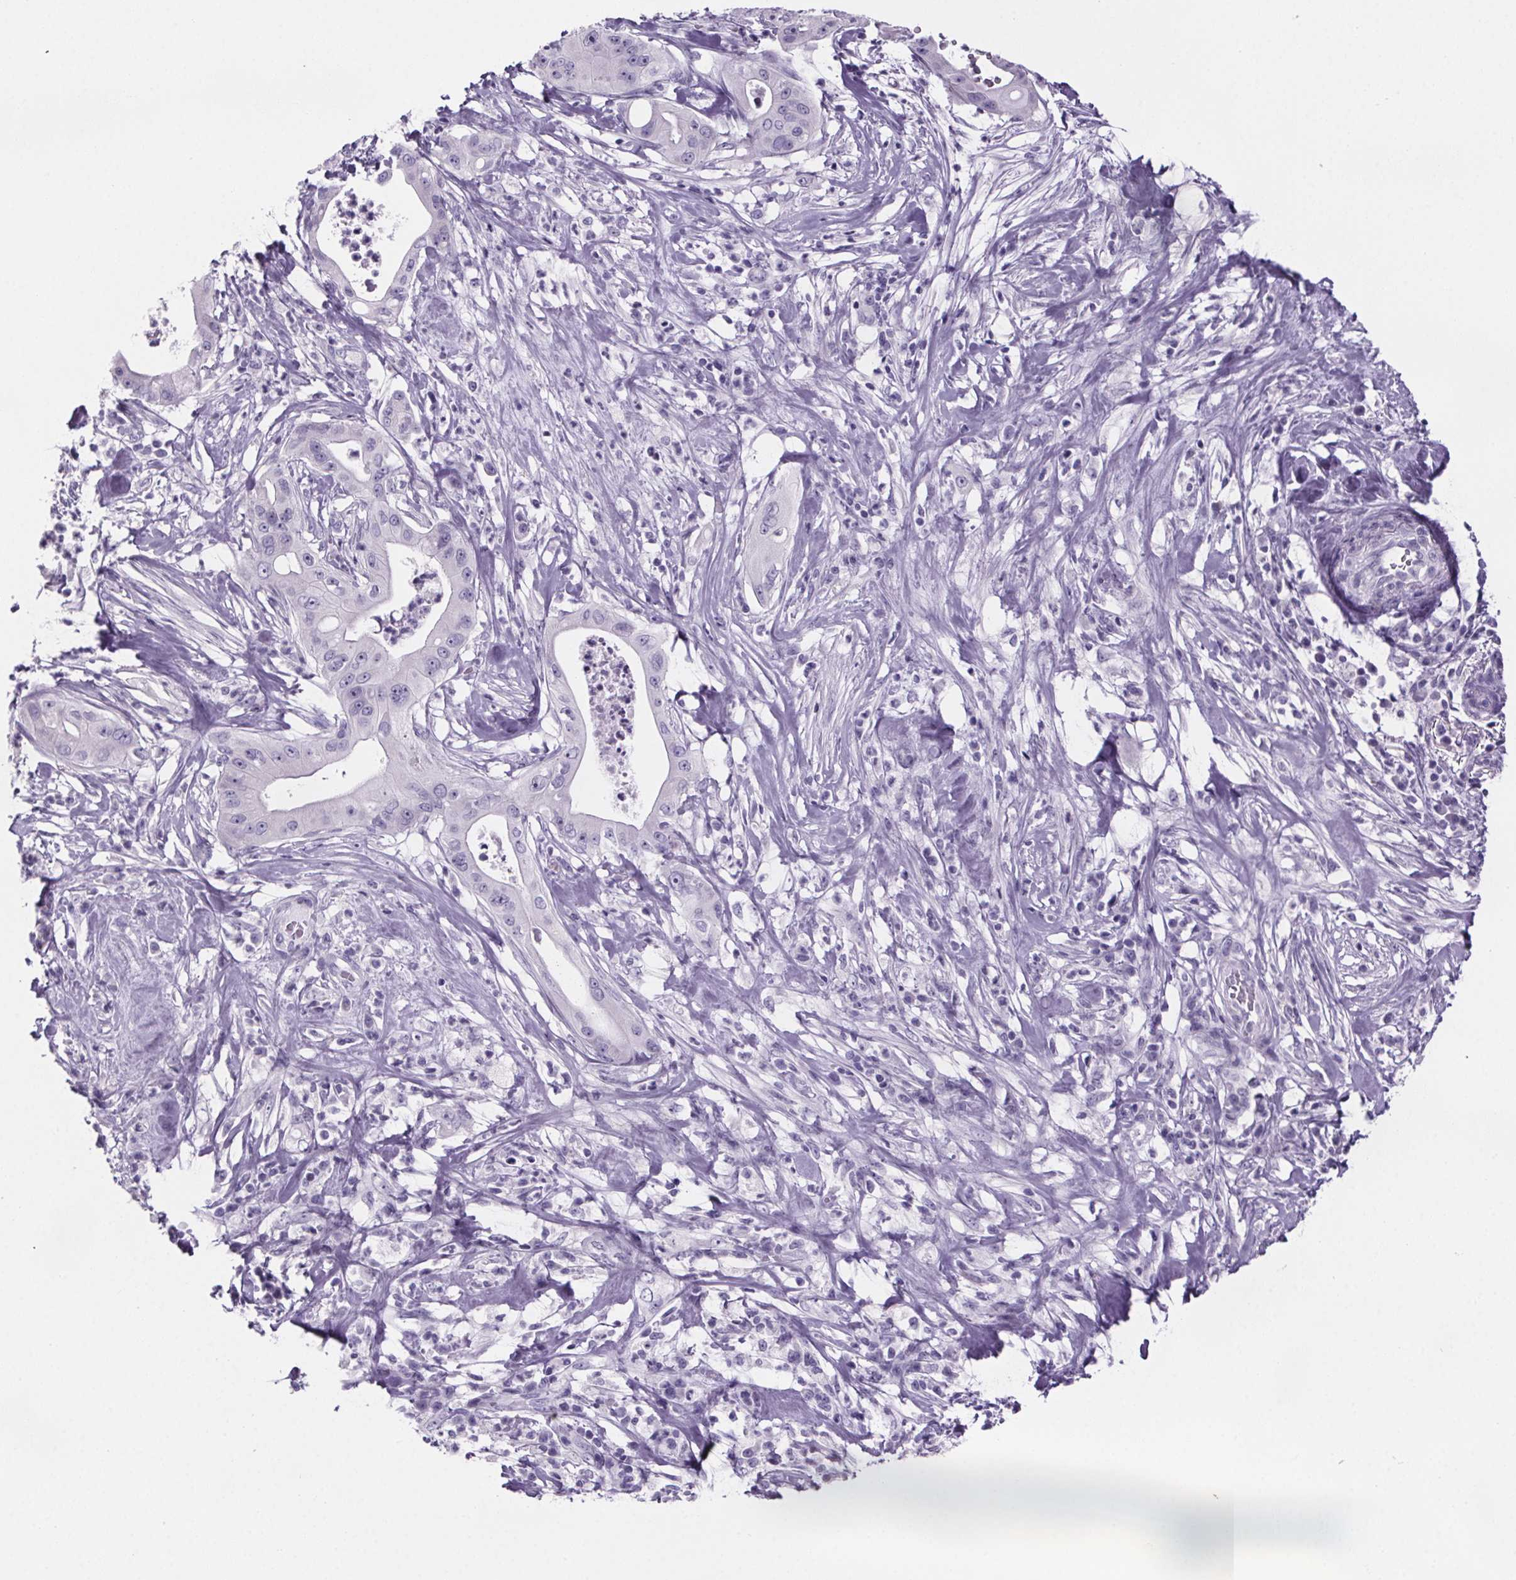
{"staining": {"intensity": "negative", "quantity": "none", "location": "none"}, "tissue": "pancreatic cancer", "cell_type": "Tumor cells", "image_type": "cancer", "snomed": [{"axis": "morphology", "description": "Adenocarcinoma, NOS"}, {"axis": "topography", "description": "Pancreas"}], "caption": "Immunohistochemical staining of human adenocarcinoma (pancreatic) demonstrates no significant staining in tumor cells.", "gene": "CUBN", "patient": {"sex": "male", "age": 71}}